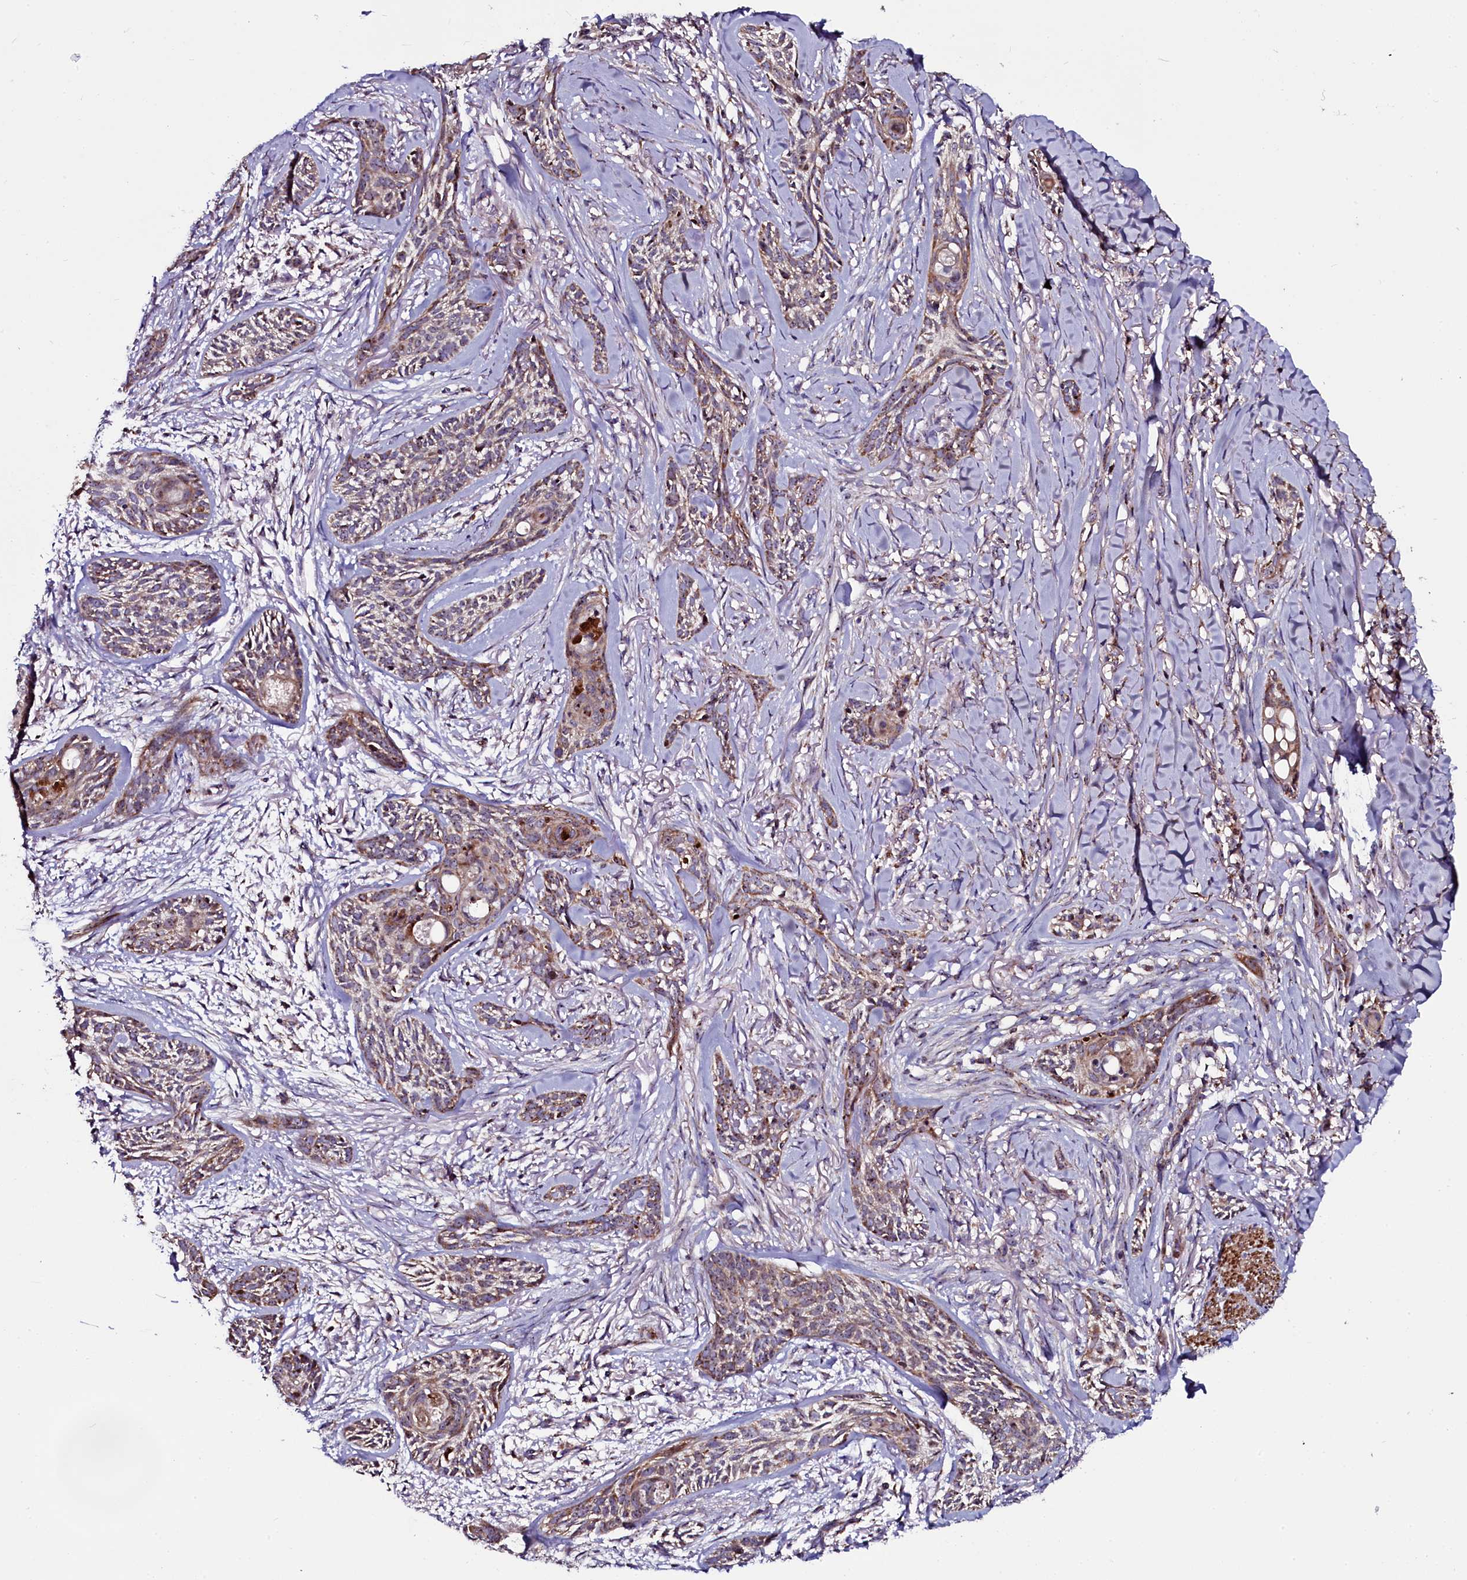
{"staining": {"intensity": "weak", "quantity": ">75%", "location": "cytoplasmic/membranous"}, "tissue": "skin cancer", "cell_type": "Tumor cells", "image_type": "cancer", "snomed": [{"axis": "morphology", "description": "Basal cell carcinoma"}, {"axis": "topography", "description": "Skin"}], "caption": "This is a histology image of immunohistochemistry staining of basal cell carcinoma (skin), which shows weak staining in the cytoplasmic/membranous of tumor cells.", "gene": "NAA80", "patient": {"sex": "female", "age": 59}}